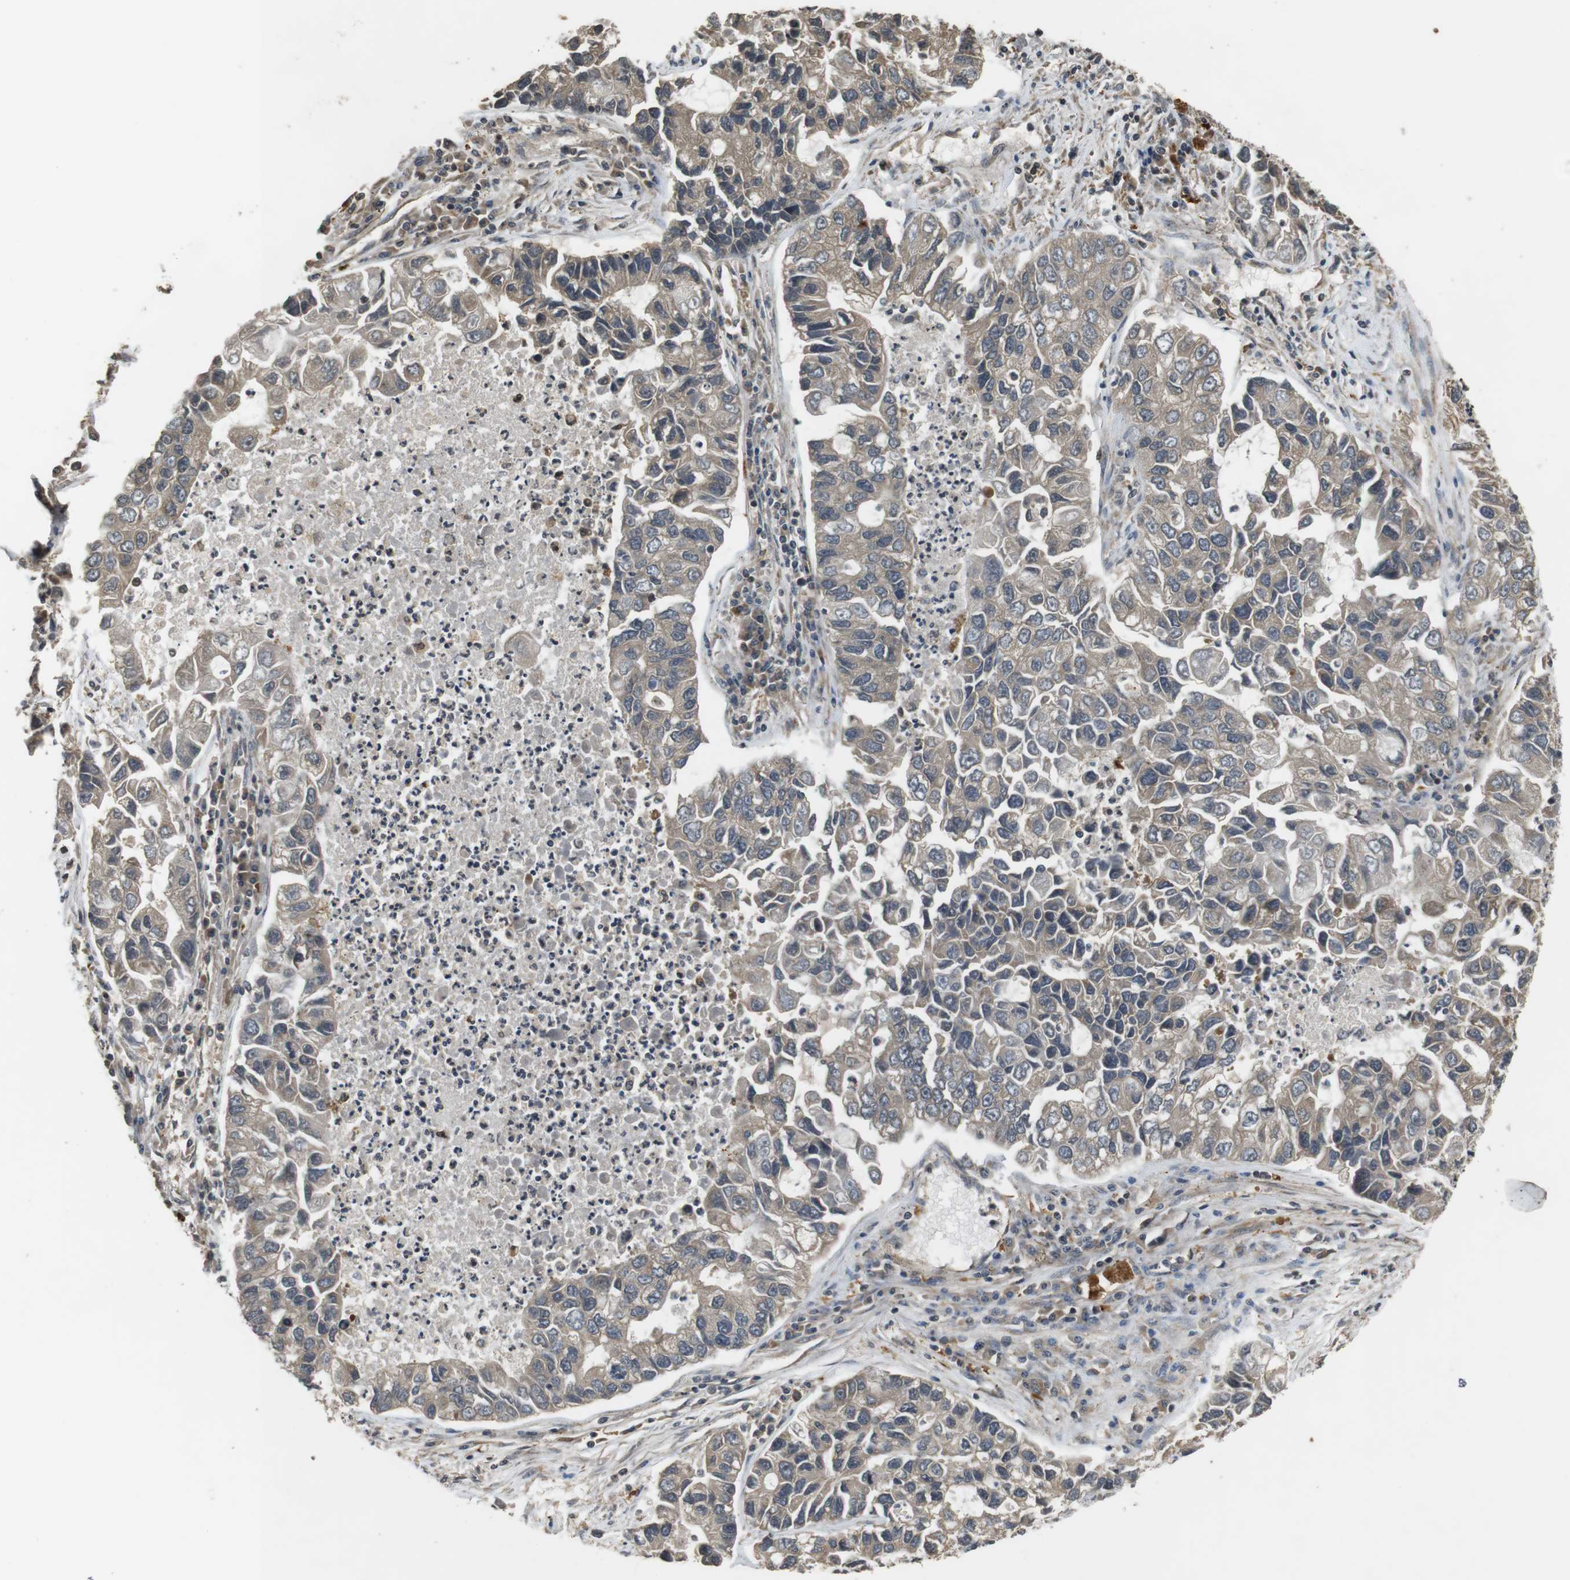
{"staining": {"intensity": "weak", "quantity": ">75%", "location": "cytoplasmic/membranous,nuclear"}, "tissue": "lung cancer", "cell_type": "Tumor cells", "image_type": "cancer", "snomed": [{"axis": "morphology", "description": "Adenocarcinoma, NOS"}, {"axis": "topography", "description": "Lung"}], "caption": "Immunohistochemical staining of adenocarcinoma (lung) demonstrates weak cytoplasmic/membranous and nuclear protein staining in about >75% of tumor cells. The protein is stained brown, and the nuclei are stained in blue (DAB (3,3'-diaminobenzidine) IHC with brightfield microscopy, high magnification).", "gene": "FZD10", "patient": {"sex": "female", "age": 51}}